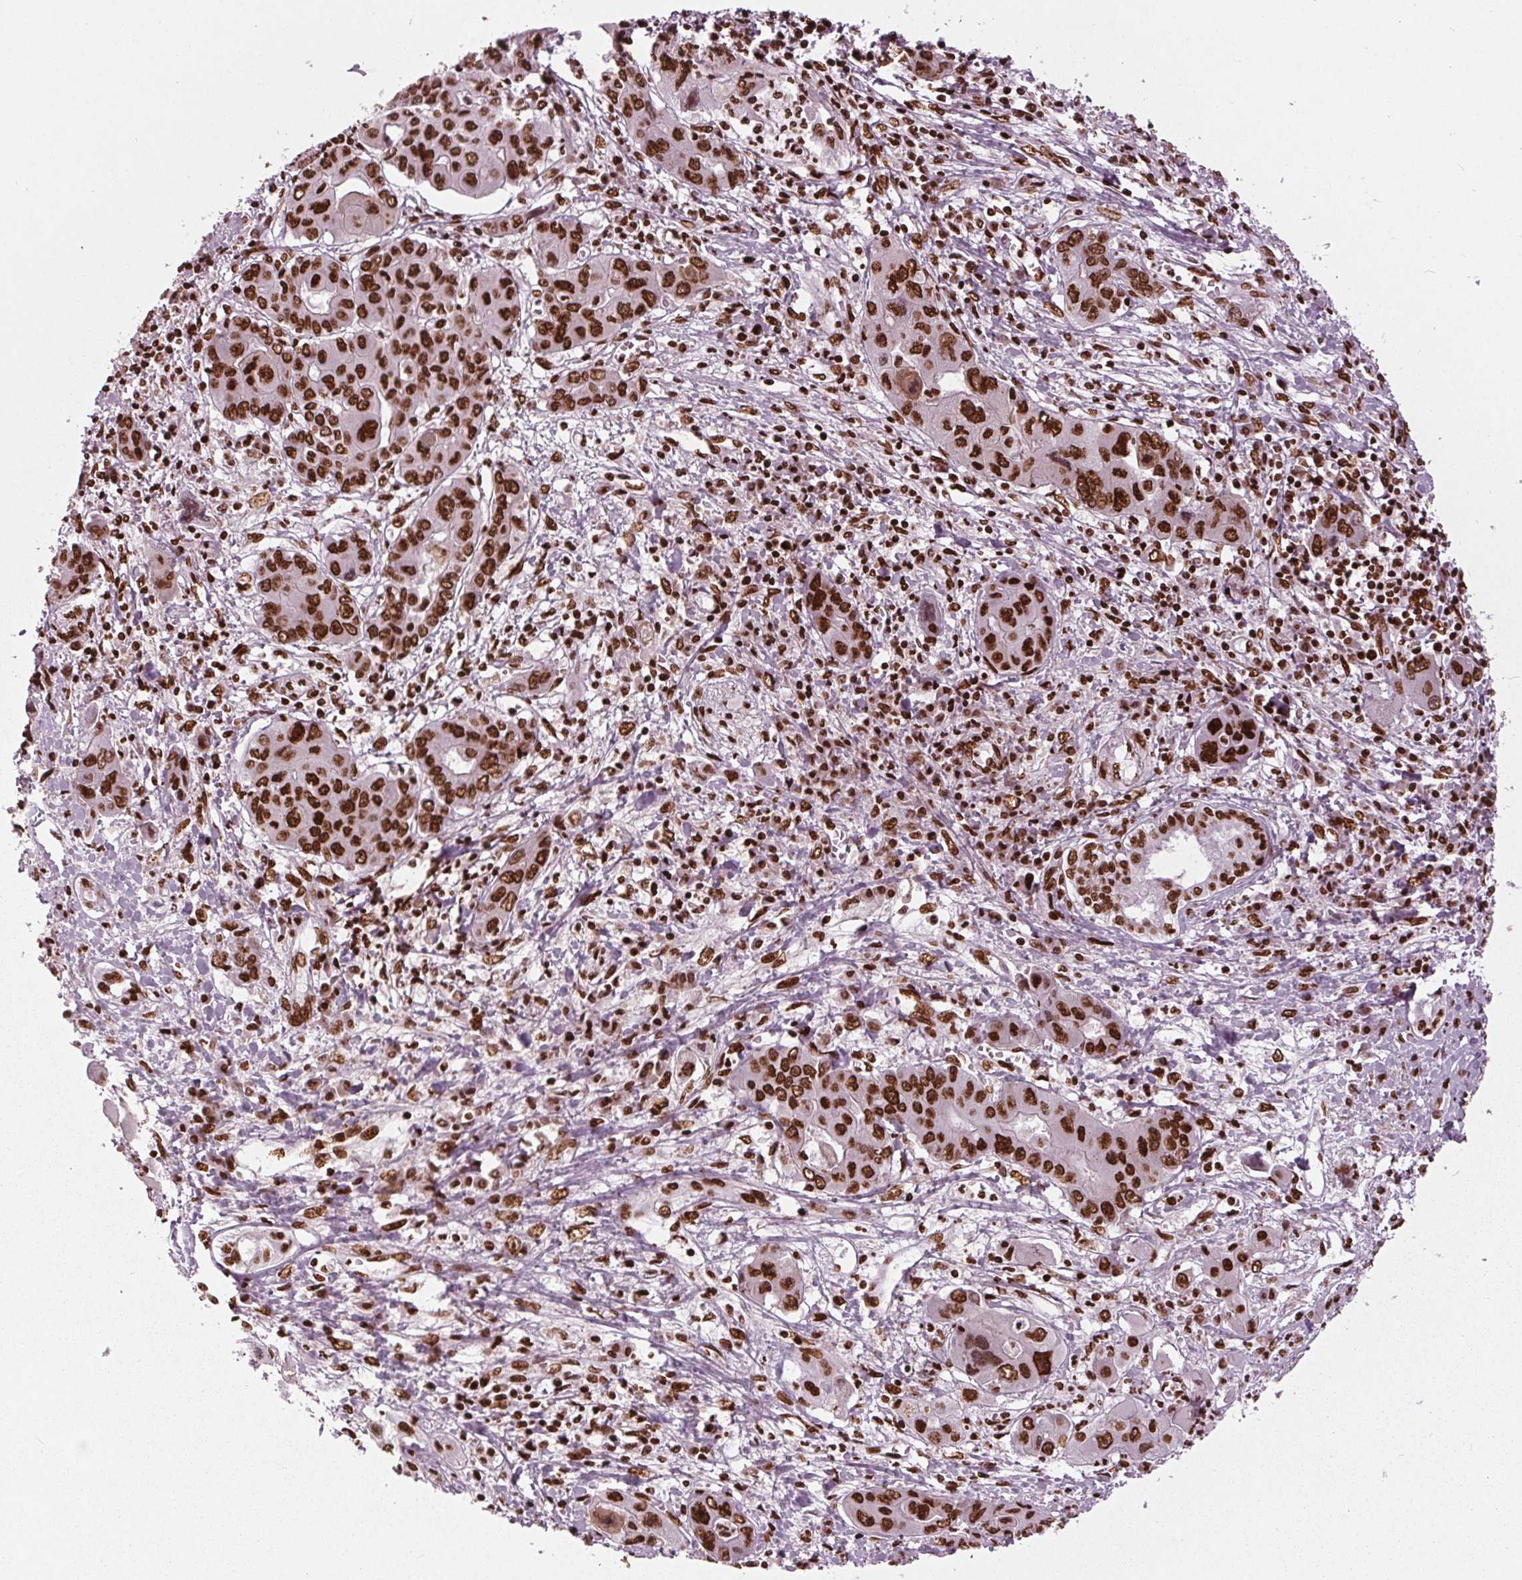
{"staining": {"intensity": "strong", "quantity": ">75%", "location": "nuclear"}, "tissue": "liver cancer", "cell_type": "Tumor cells", "image_type": "cancer", "snomed": [{"axis": "morphology", "description": "Cholangiocarcinoma"}, {"axis": "topography", "description": "Liver"}], "caption": "This image exhibits liver cancer (cholangiocarcinoma) stained with immunohistochemistry (IHC) to label a protein in brown. The nuclear of tumor cells show strong positivity for the protein. Nuclei are counter-stained blue.", "gene": "BRD4", "patient": {"sex": "male", "age": 67}}